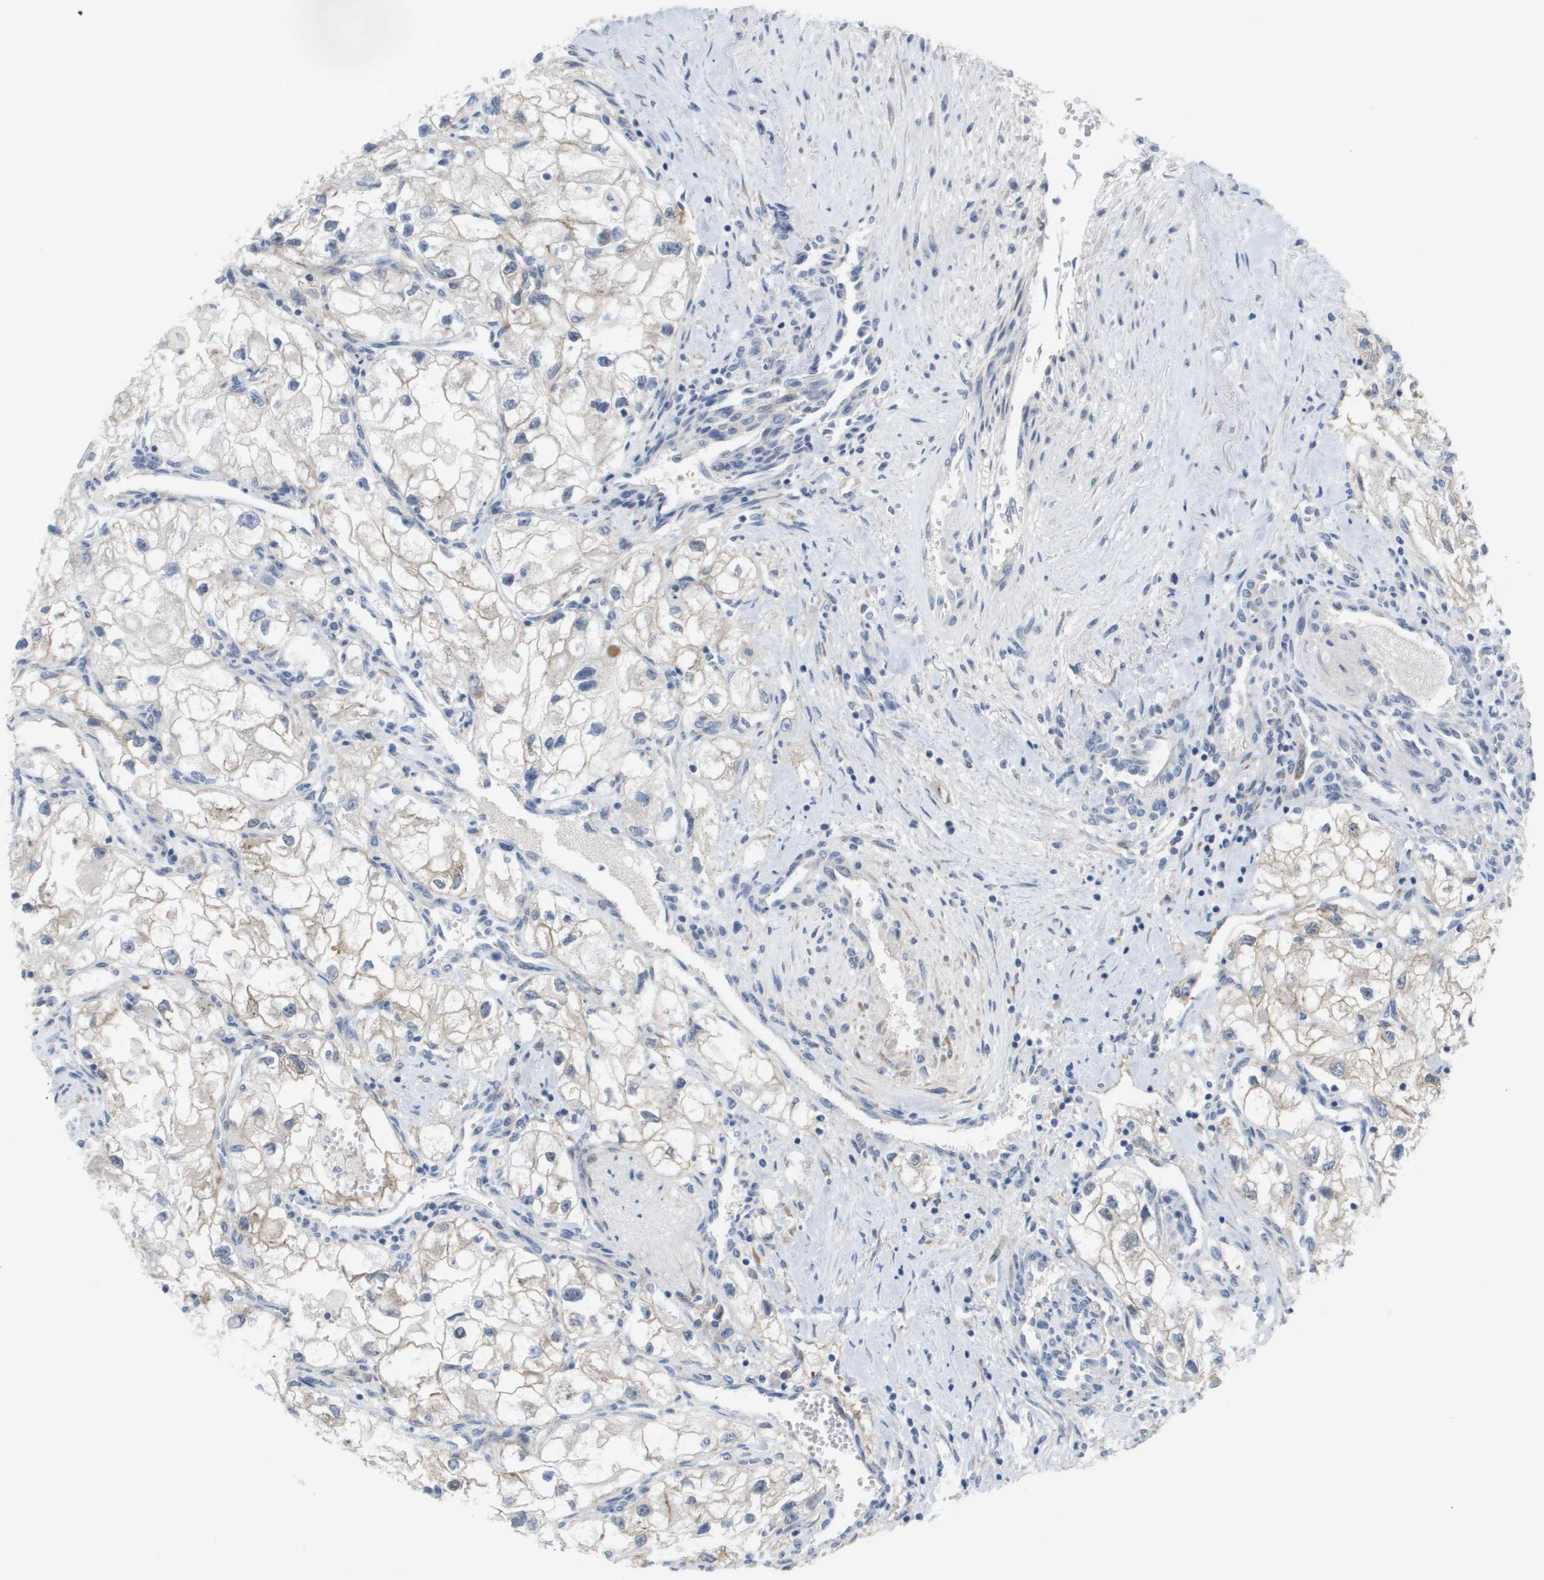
{"staining": {"intensity": "weak", "quantity": "25%-75%", "location": "cytoplasmic/membranous"}, "tissue": "renal cancer", "cell_type": "Tumor cells", "image_type": "cancer", "snomed": [{"axis": "morphology", "description": "Adenocarcinoma, NOS"}, {"axis": "topography", "description": "Kidney"}], "caption": "Immunohistochemistry of renal cancer (adenocarcinoma) shows low levels of weak cytoplasmic/membranous positivity in approximately 25%-75% of tumor cells.", "gene": "MARCHF8", "patient": {"sex": "female", "age": 70}}